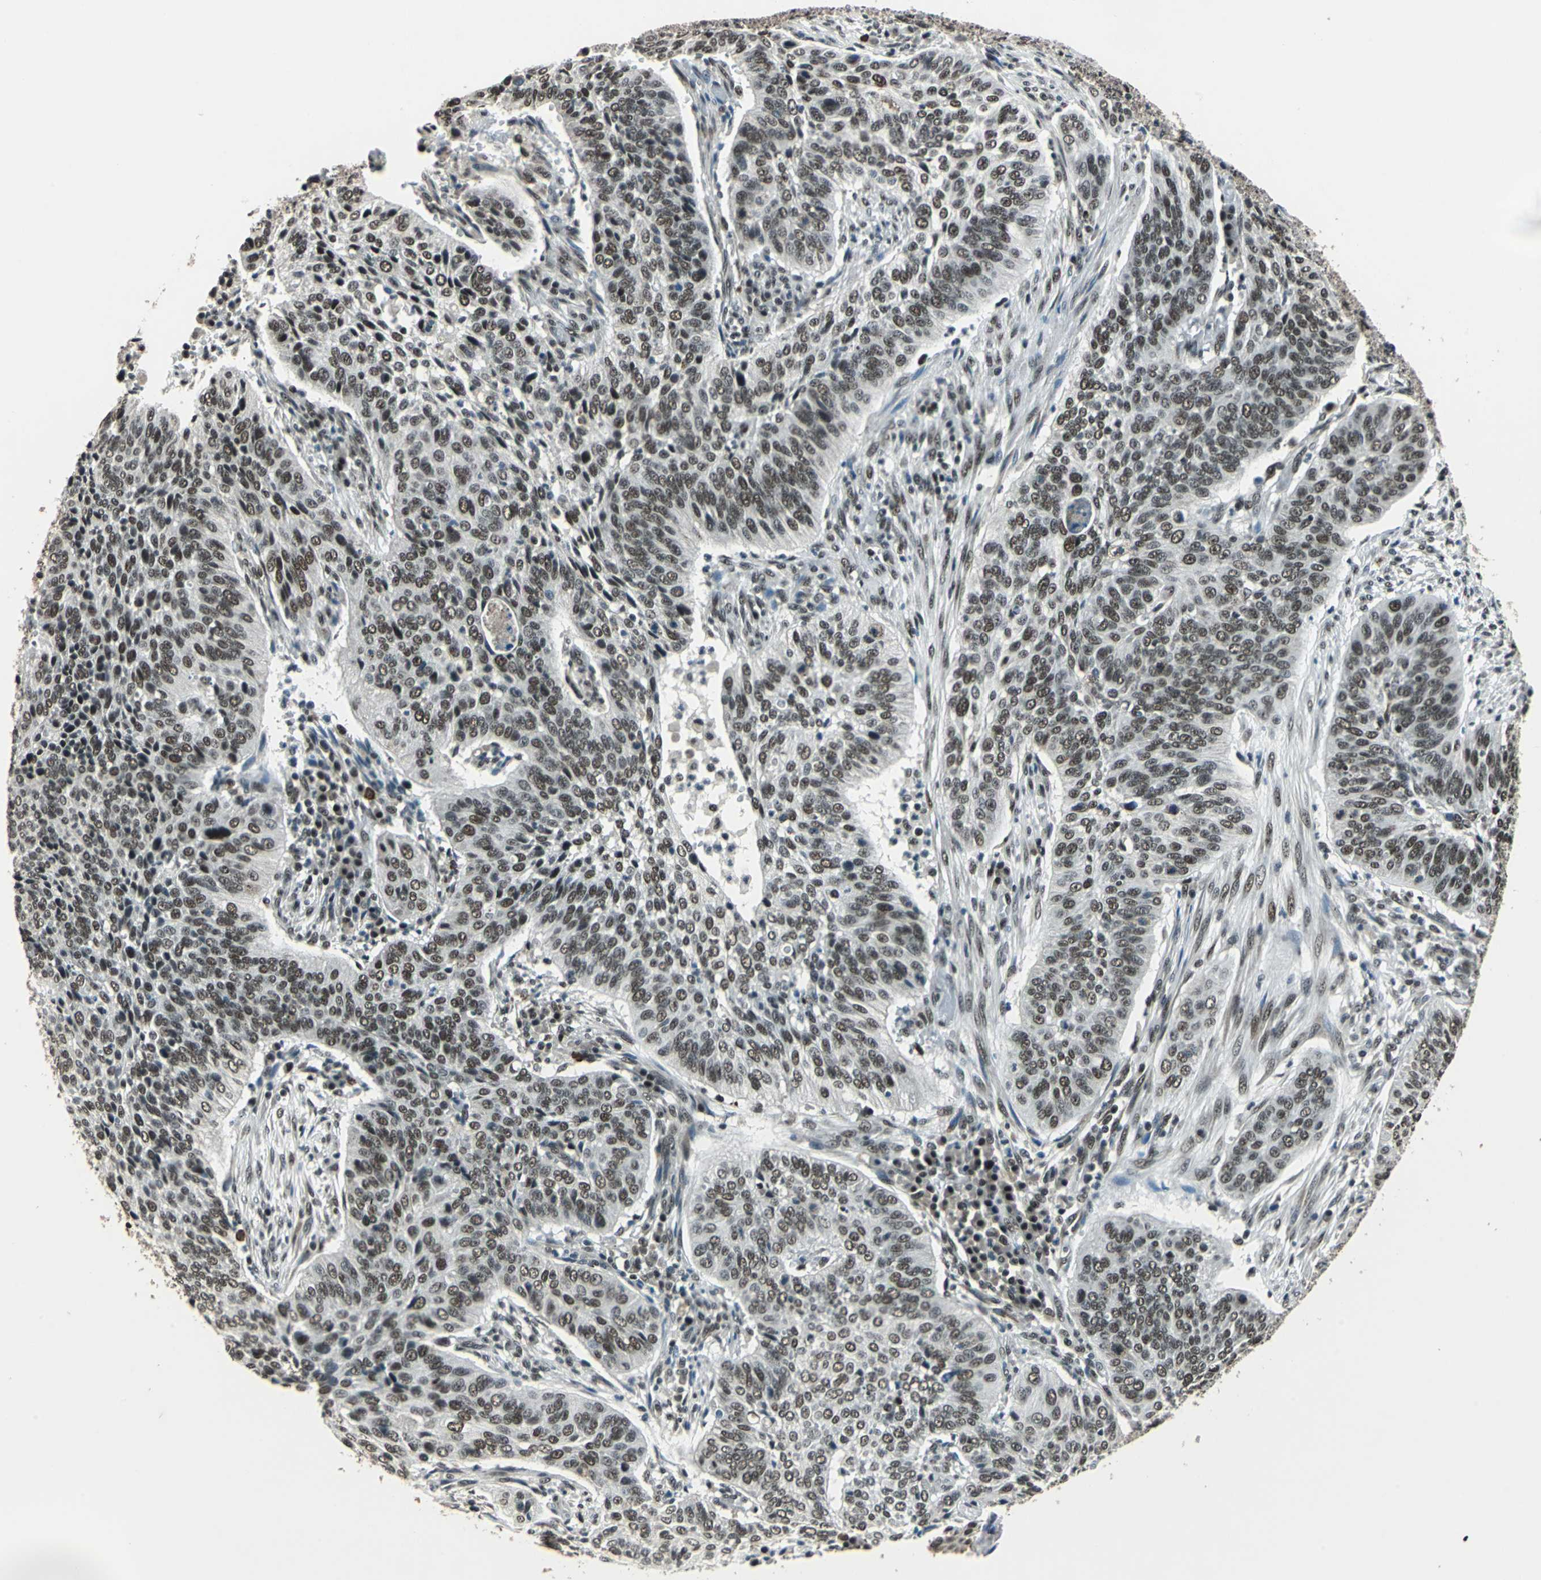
{"staining": {"intensity": "moderate", "quantity": ">75%", "location": "nuclear"}, "tissue": "cervical cancer", "cell_type": "Tumor cells", "image_type": "cancer", "snomed": [{"axis": "morphology", "description": "Squamous cell carcinoma, NOS"}, {"axis": "topography", "description": "Cervix"}], "caption": "Cervical cancer stained with immunohistochemistry (IHC) demonstrates moderate nuclear expression in approximately >75% of tumor cells.", "gene": "BCLAF1", "patient": {"sex": "female", "age": 39}}